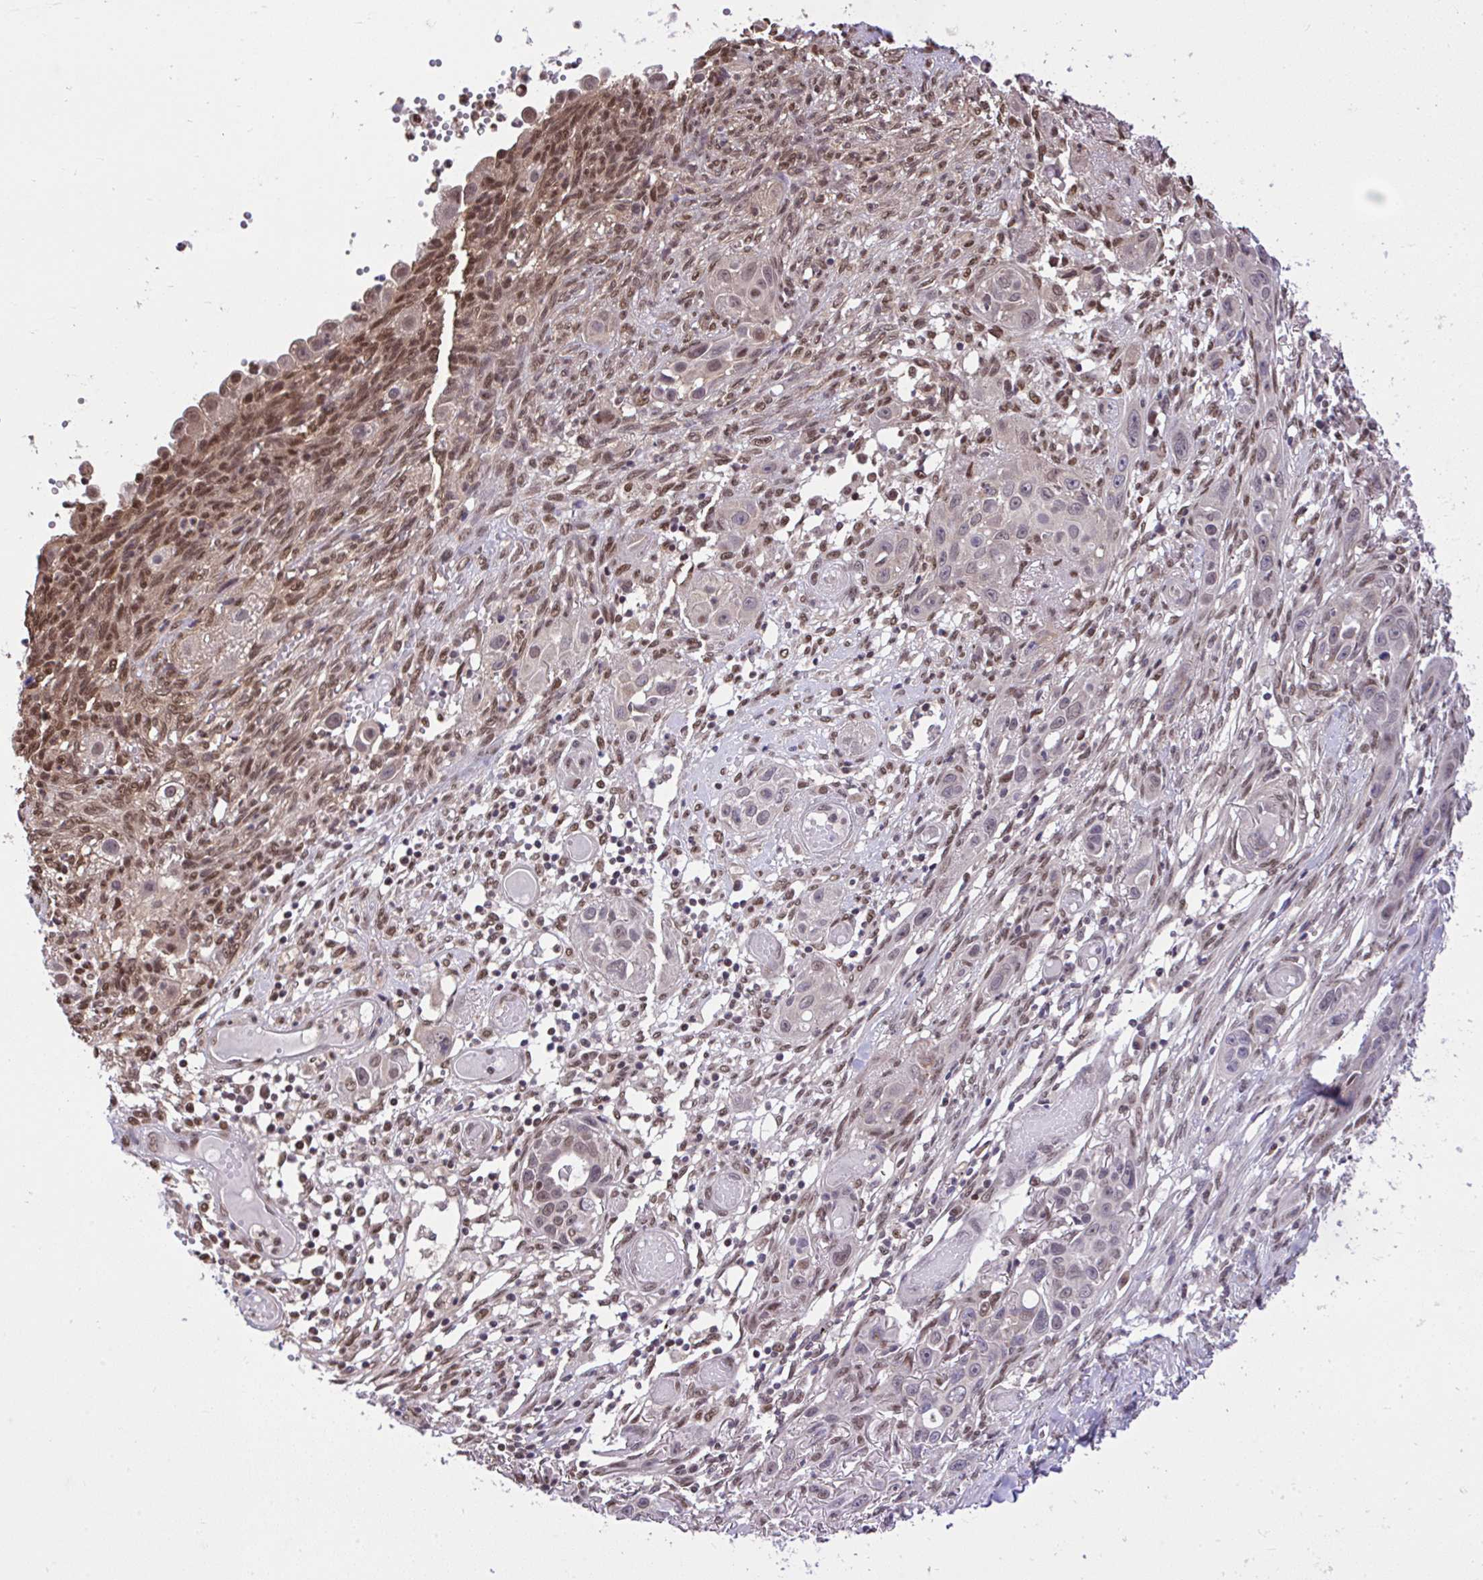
{"staining": {"intensity": "weak", "quantity": ">75%", "location": "nuclear"}, "tissue": "skin cancer", "cell_type": "Tumor cells", "image_type": "cancer", "snomed": [{"axis": "morphology", "description": "Squamous cell carcinoma, NOS"}, {"axis": "topography", "description": "Skin"}], "caption": "This is a photomicrograph of immunohistochemistry (IHC) staining of skin cancer (squamous cell carcinoma), which shows weak staining in the nuclear of tumor cells.", "gene": "GLIS3", "patient": {"sex": "female", "age": 69}}